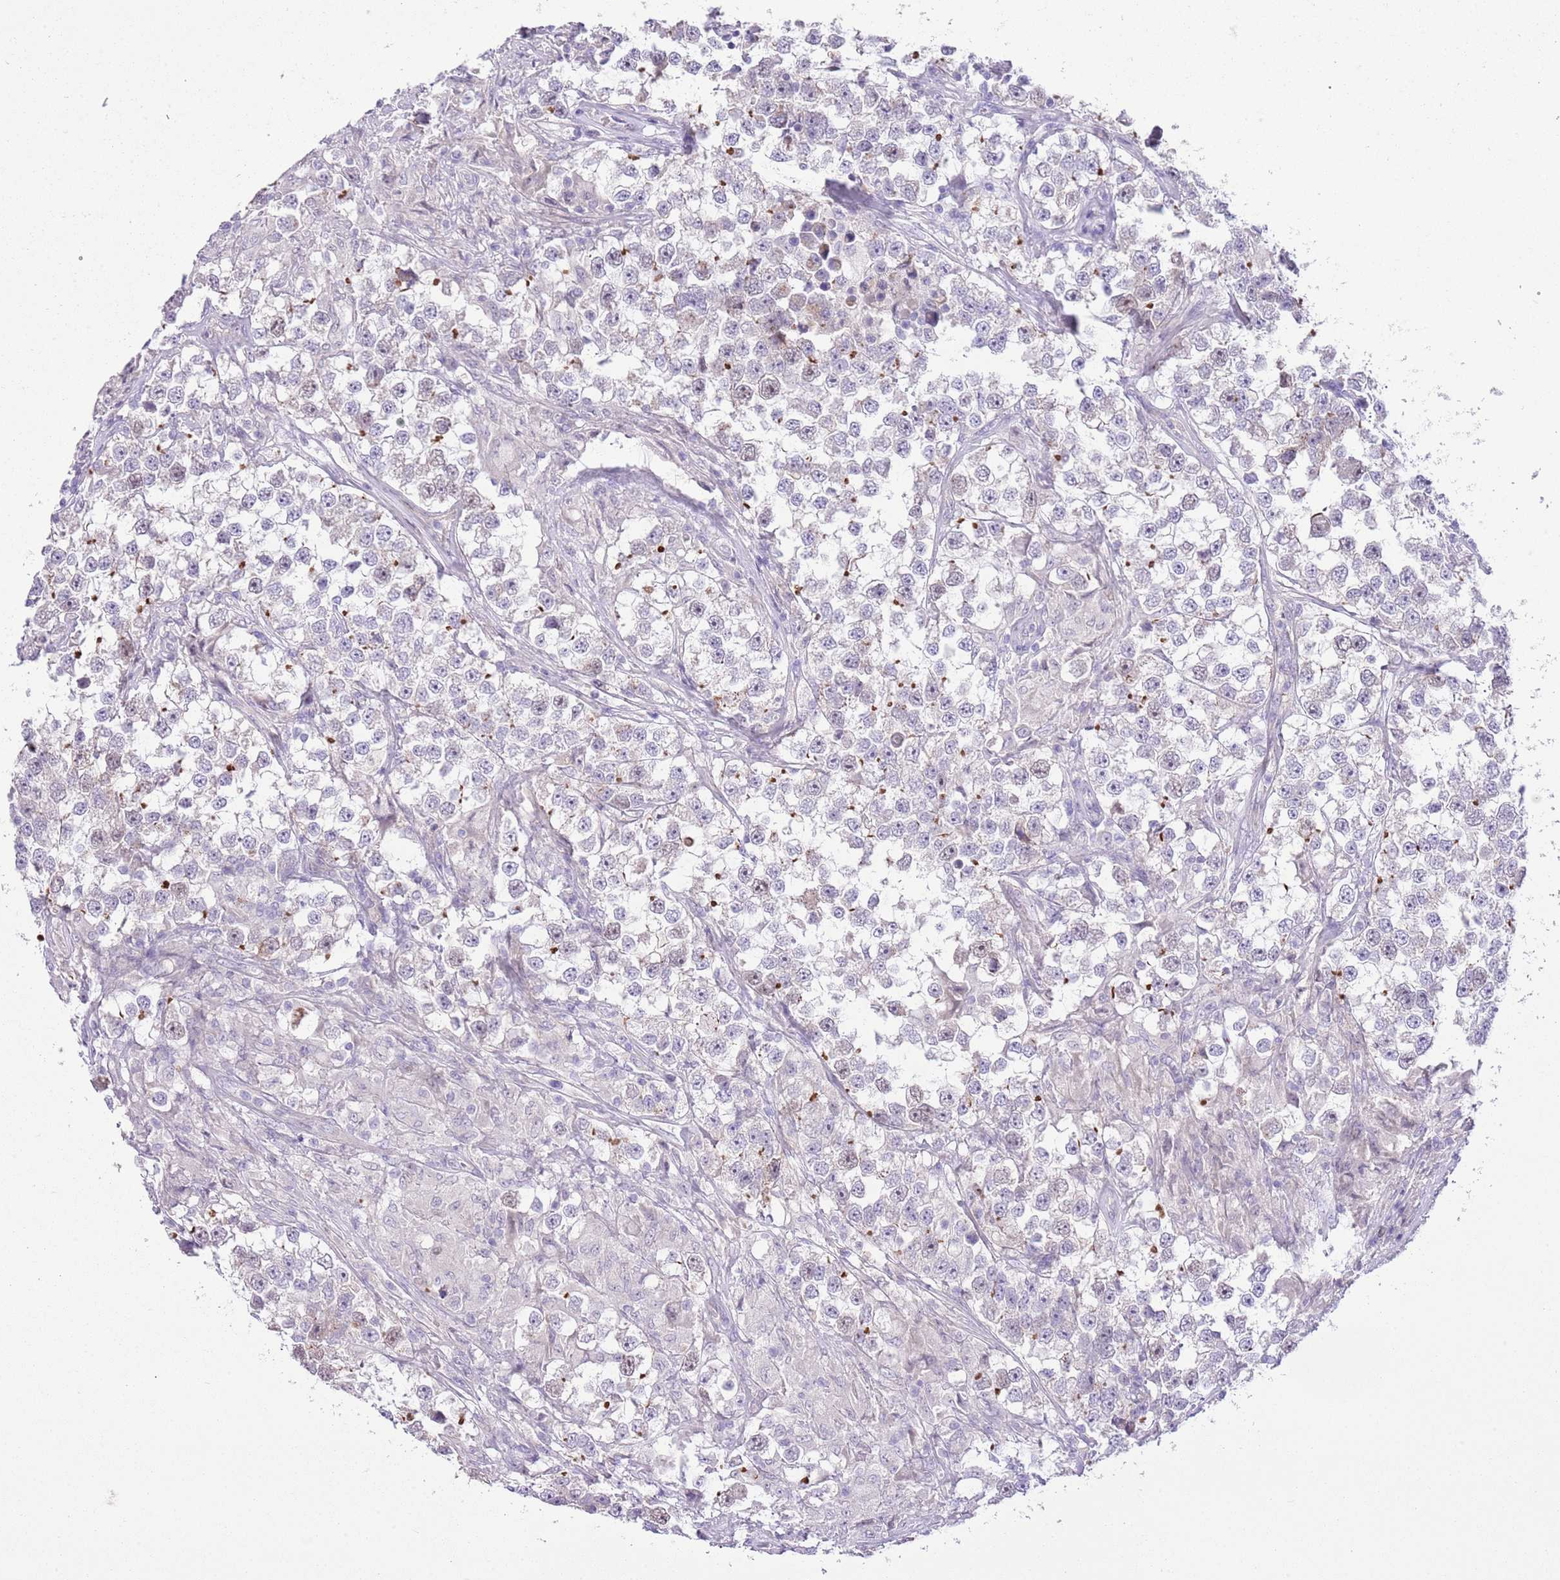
{"staining": {"intensity": "negative", "quantity": "none", "location": "none"}, "tissue": "testis cancer", "cell_type": "Tumor cells", "image_type": "cancer", "snomed": [{"axis": "morphology", "description": "Seminoma, NOS"}, {"axis": "topography", "description": "Testis"}], "caption": "Immunohistochemical staining of human testis cancer exhibits no significant staining in tumor cells. (DAB (3,3'-diaminobenzidine) immunohistochemistry visualized using brightfield microscopy, high magnification).", "gene": "FBRSL1", "patient": {"sex": "male", "age": 46}}